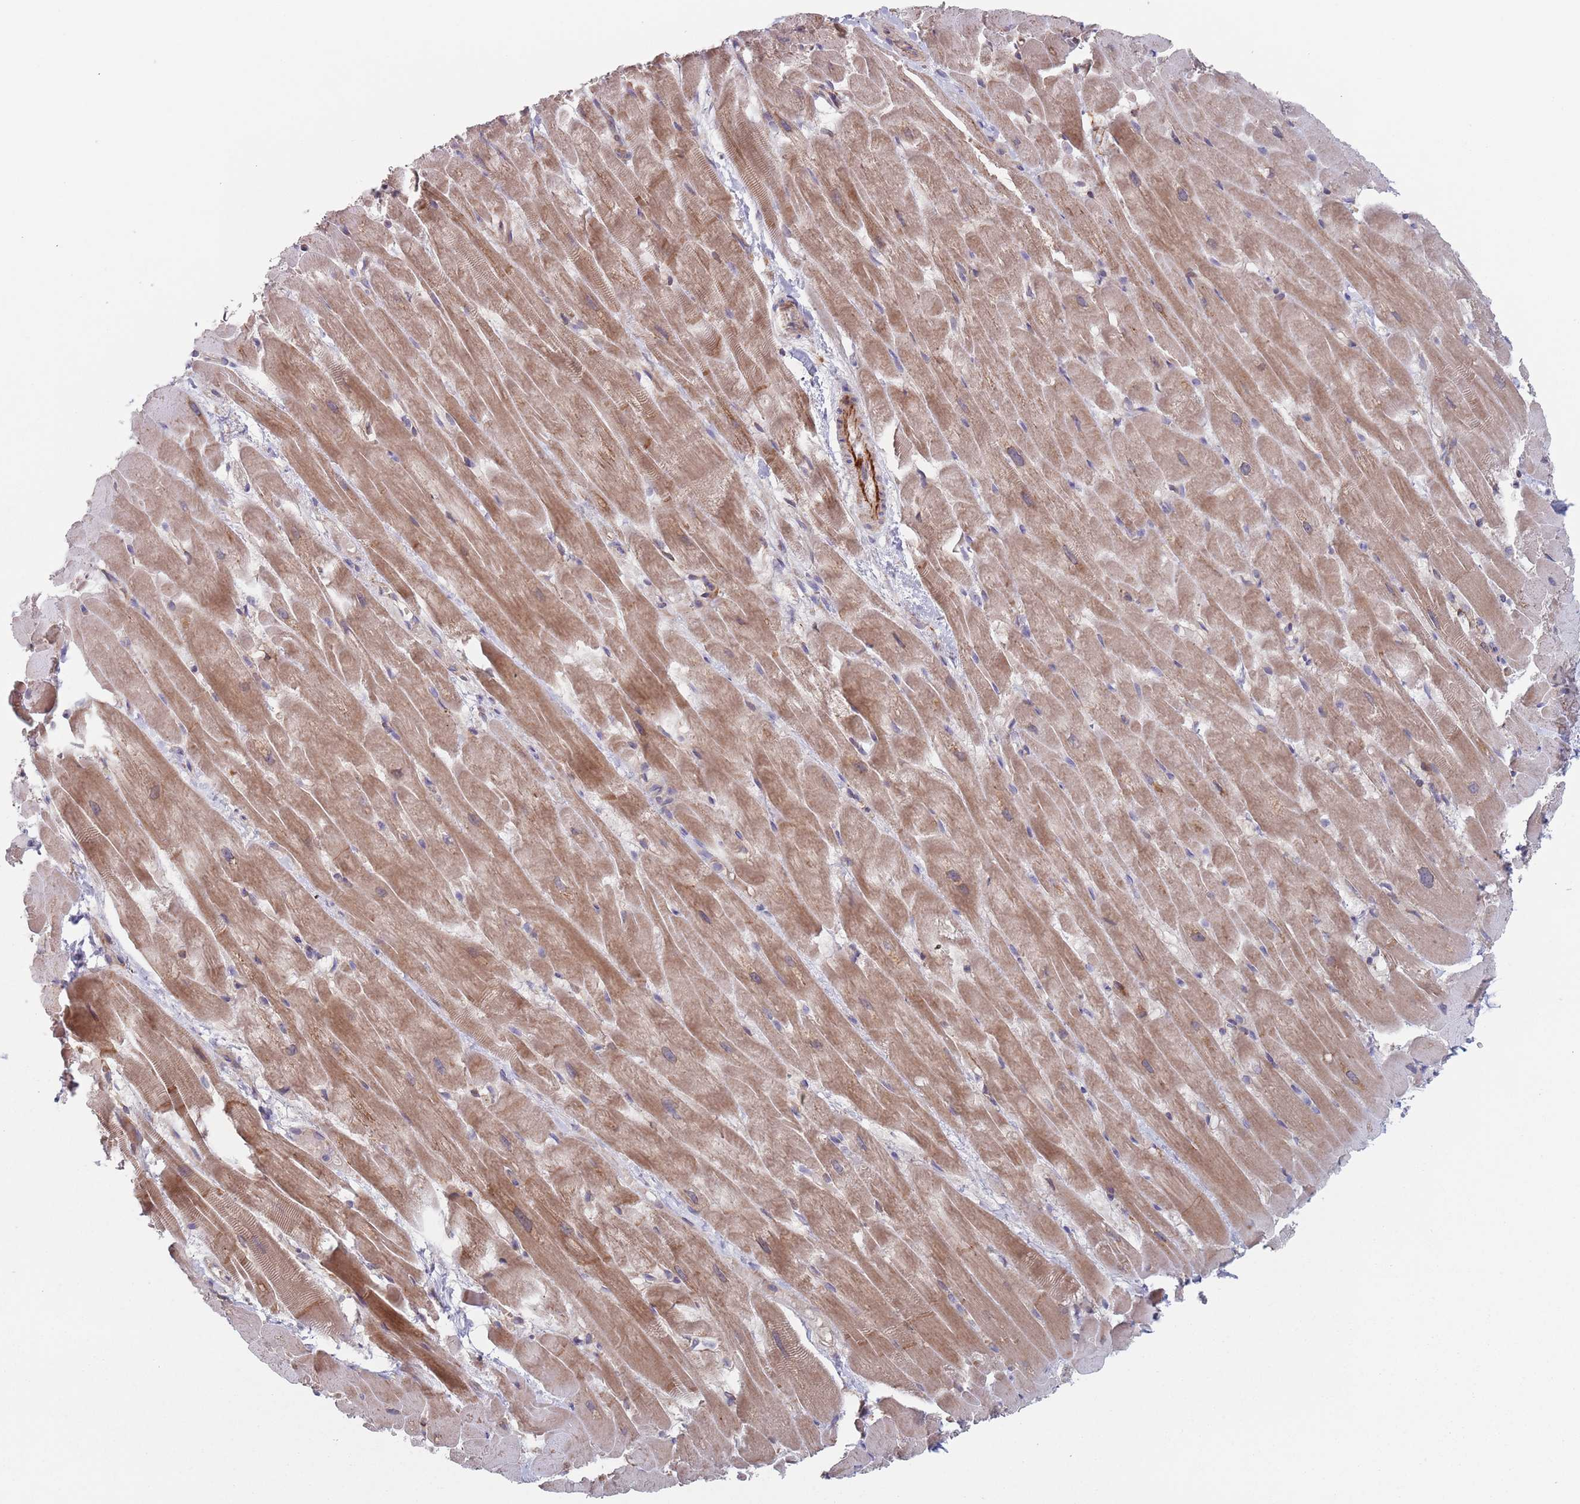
{"staining": {"intensity": "moderate", "quantity": ">75%", "location": "cytoplasmic/membranous"}, "tissue": "heart muscle", "cell_type": "Cardiomyocytes", "image_type": "normal", "snomed": [{"axis": "morphology", "description": "Normal tissue, NOS"}, {"axis": "topography", "description": "Heart"}], "caption": "Brown immunohistochemical staining in benign heart muscle demonstrates moderate cytoplasmic/membranous positivity in about >75% of cardiomyocytes. (Brightfield microscopy of DAB IHC at high magnification).", "gene": "ZNF140", "patient": {"sex": "male", "age": 37}}